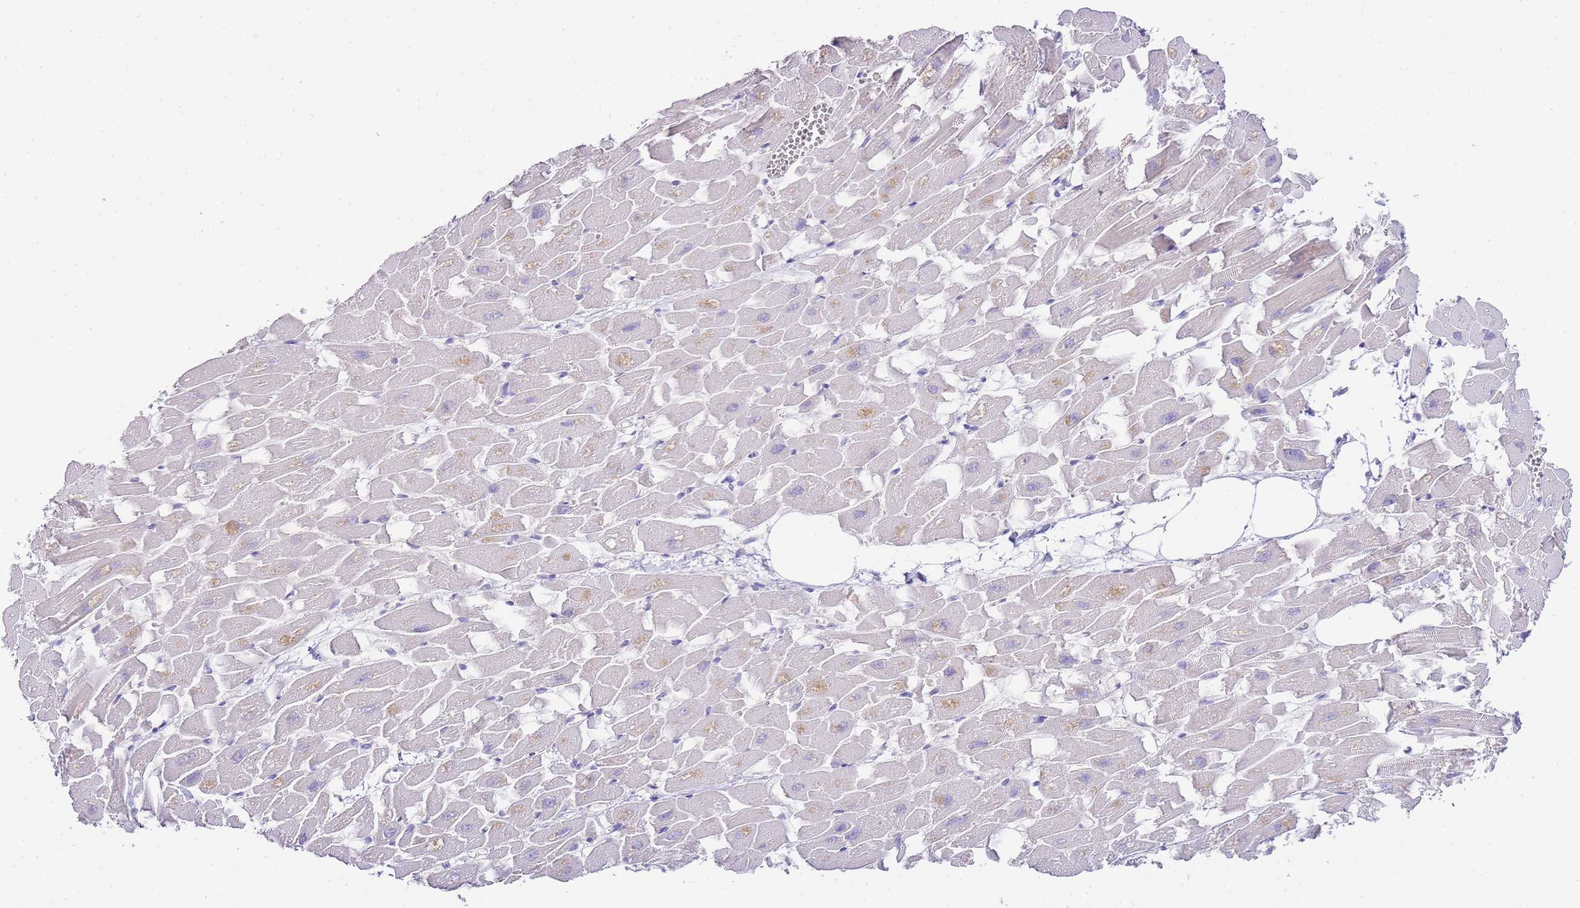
{"staining": {"intensity": "negative", "quantity": "none", "location": "none"}, "tissue": "heart muscle", "cell_type": "Cardiomyocytes", "image_type": "normal", "snomed": [{"axis": "morphology", "description": "Normal tissue, NOS"}, {"axis": "topography", "description": "Heart"}], "caption": "Heart muscle was stained to show a protein in brown. There is no significant staining in cardiomyocytes. The staining was performed using DAB to visualize the protein expression in brown, while the nuclei were stained in blue with hematoxylin (Magnification: 20x).", "gene": "DPP4", "patient": {"sex": "female", "age": 64}}